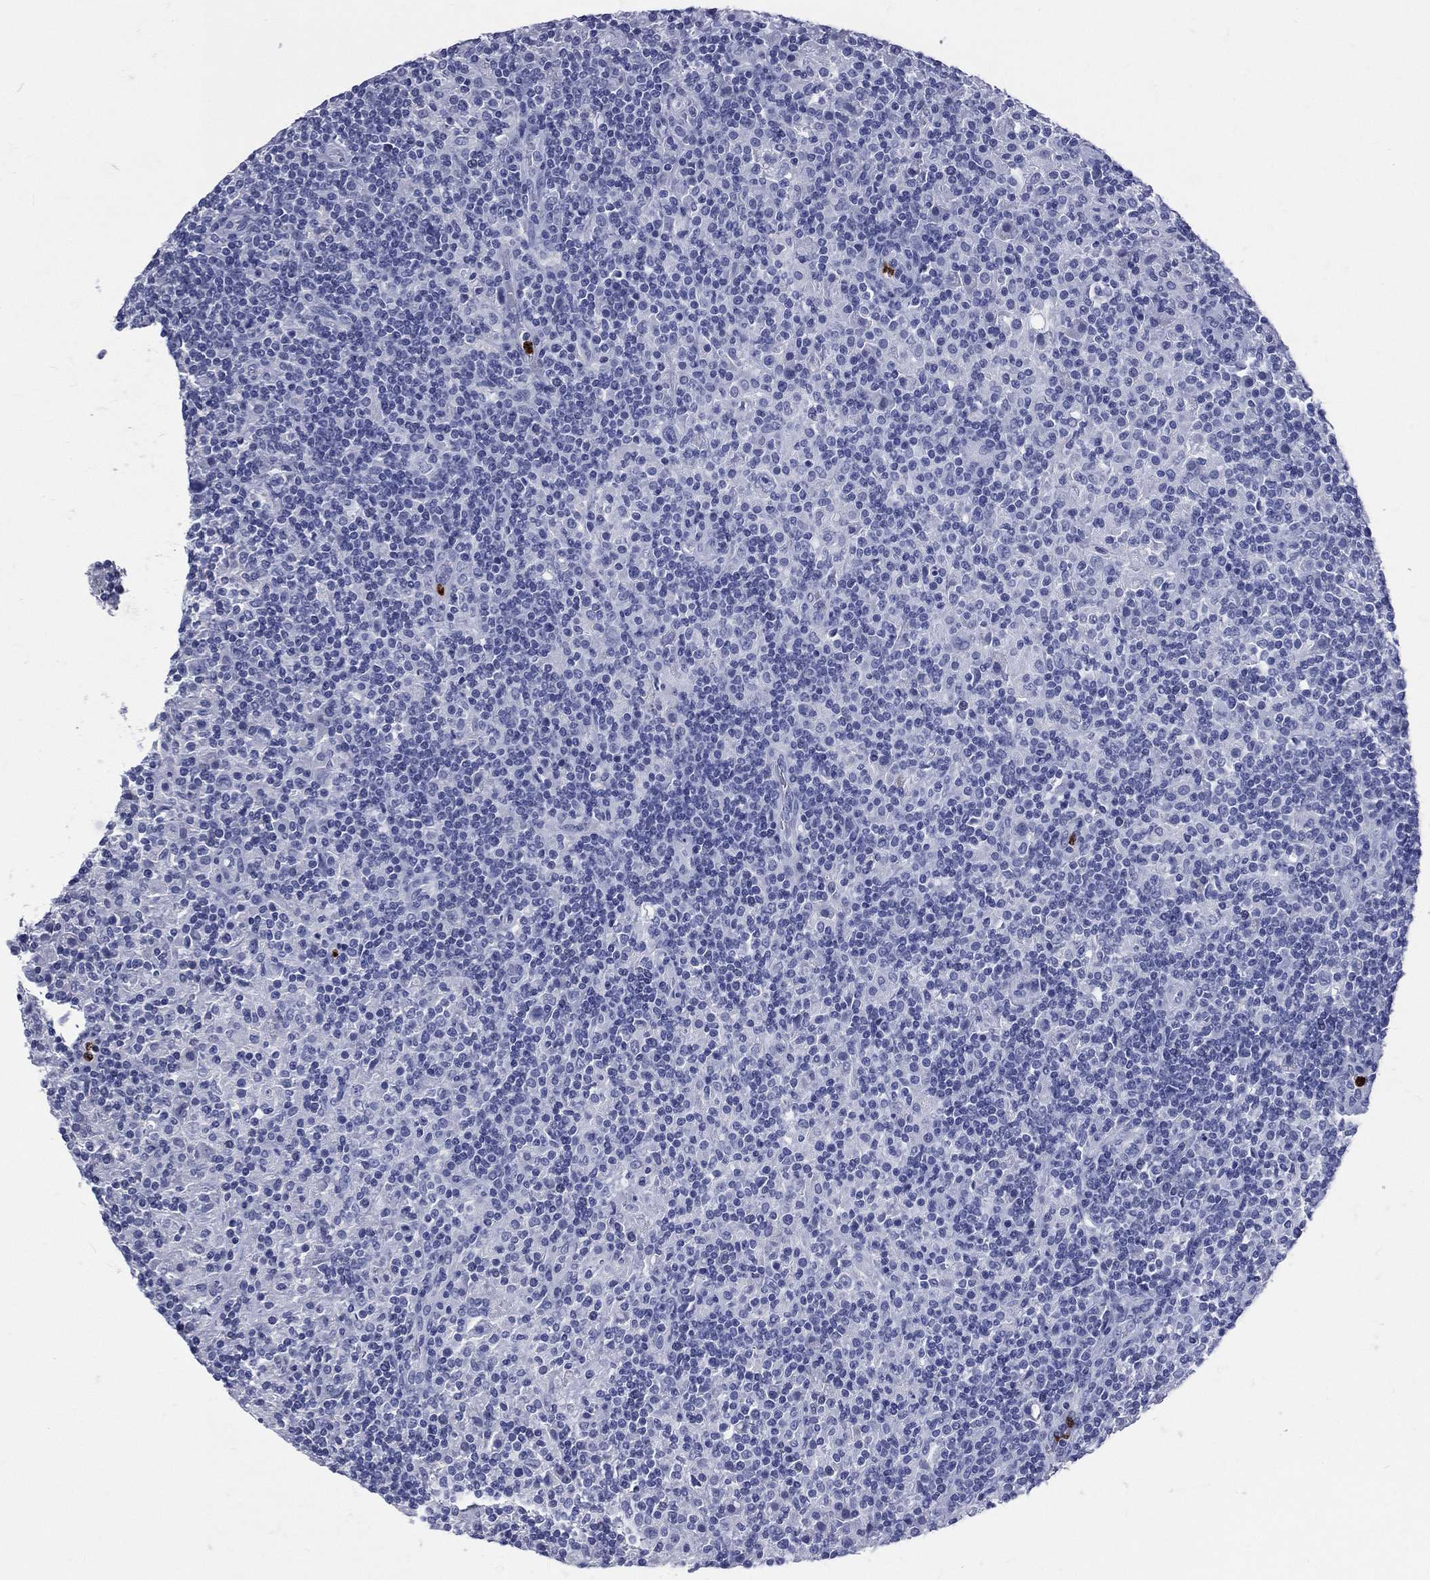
{"staining": {"intensity": "negative", "quantity": "none", "location": "none"}, "tissue": "lymphoma", "cell_type": "Tumor cells", "image_type": "cancer", "snomed": [{"axis": "morphology", "description": "Hodgkin's disease, NOS"}, {"axis": "topography", "description": "Lymph node"}], "caption": "Protein analysis of lymphoma demonstrates no significant positivity in tumor cells.", "gene": "PGLYRP1", "patient": {"sex": "male", "age": 70}}